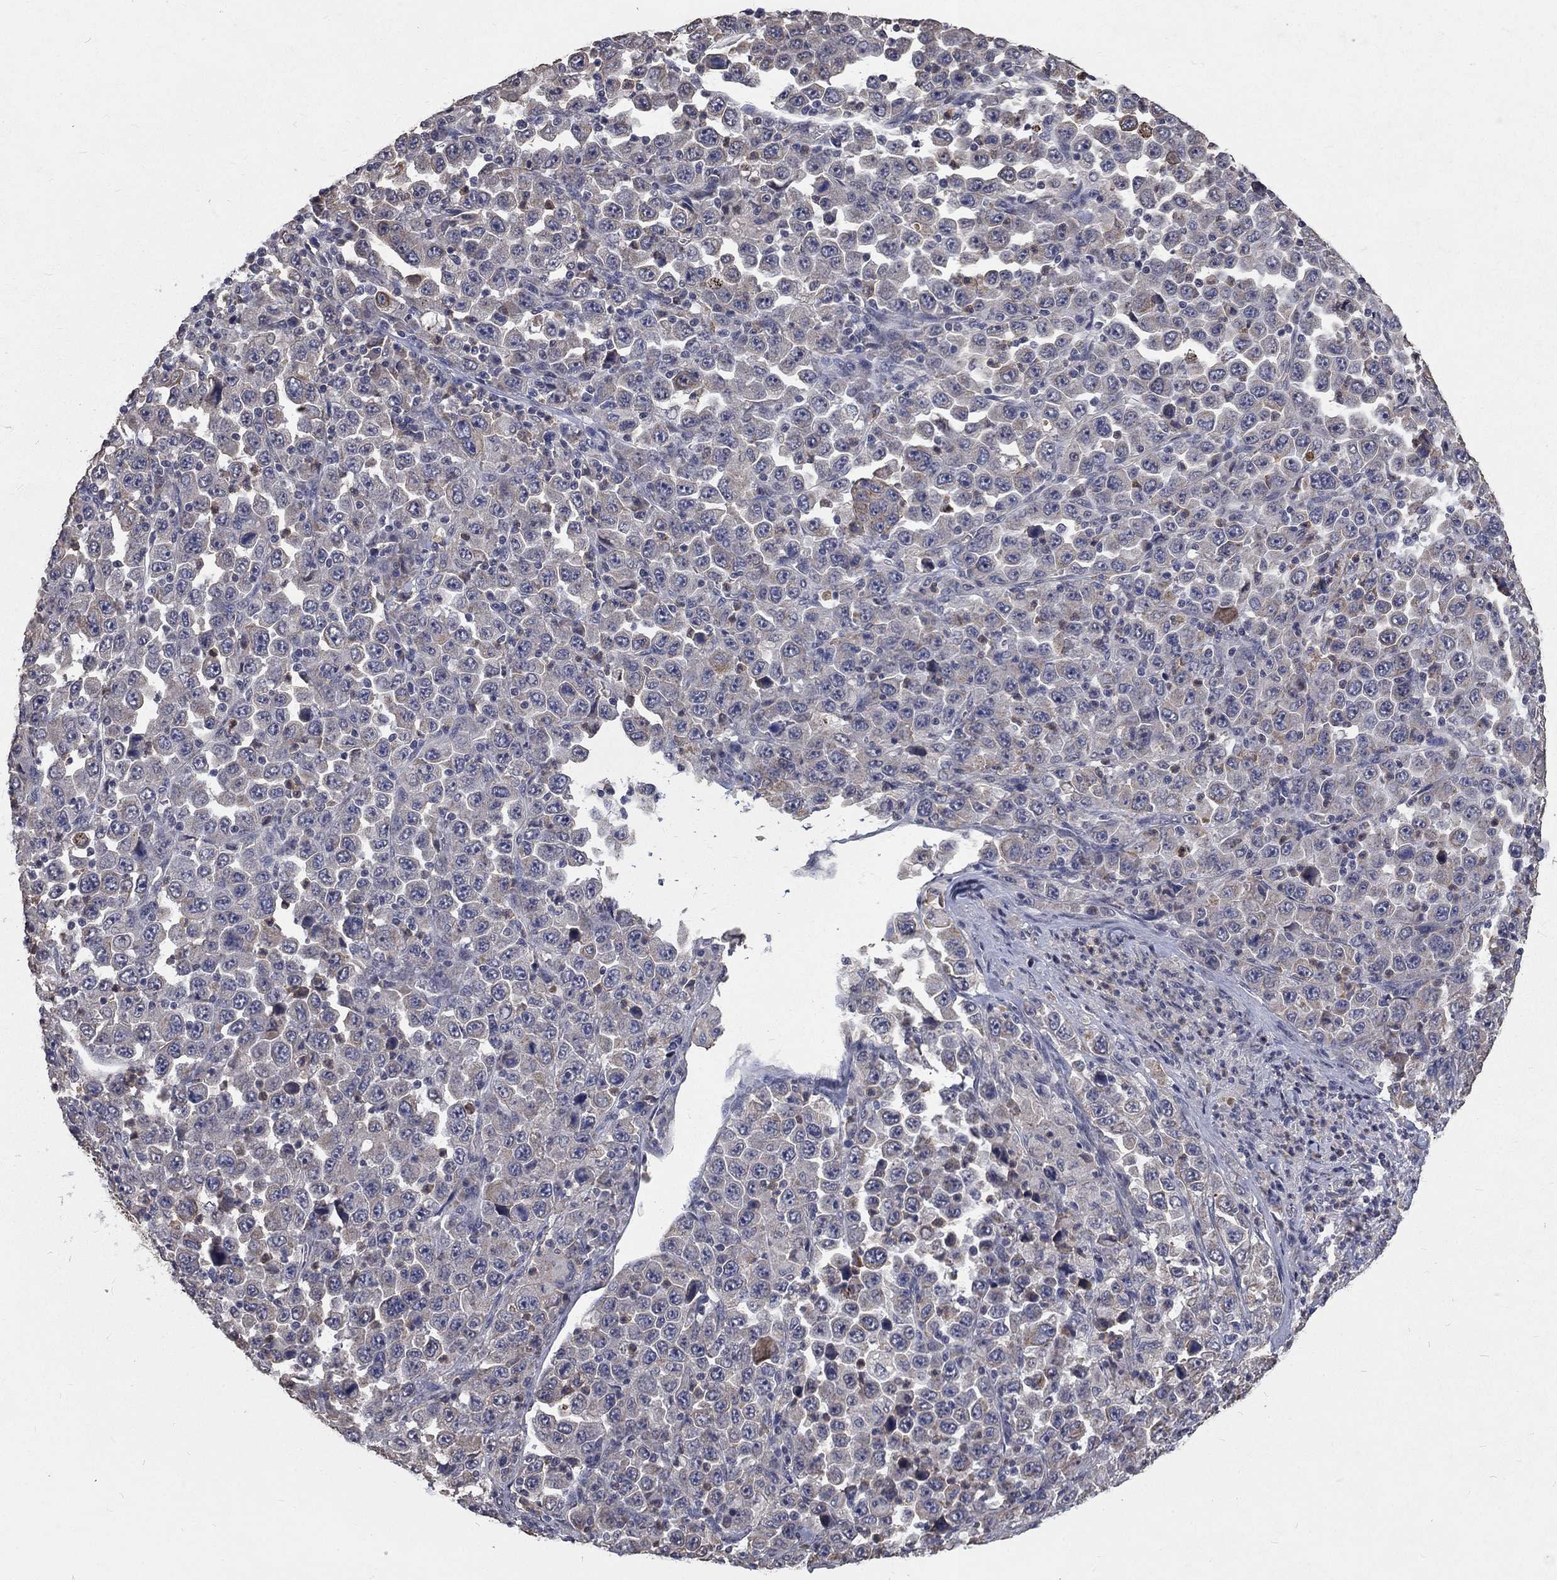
{"staining": {"intensity": "negative", "quantity": "none", "location": "none"}, "tissue": "stomach cancer", "cell_type": "Tumor cells", "image_type": "cancer", "snomed": [{"axis": "morphology", "description": "Normal tissue, NOS"}, {"axis": "morphology", "description": "Adenocarcinoma, NOS"}, {"axis": "topography", "description": "Stomach, upper"}, {"axis": "topography", "description": "Stomach"}], "caption": "A high-resolution histopathology image shows IHC staining of stomach adenocarcinoma, which displays no significant staining in tumor cells.", "gene": "CHST5", "patient": {"sex": "male", "age": 59}}